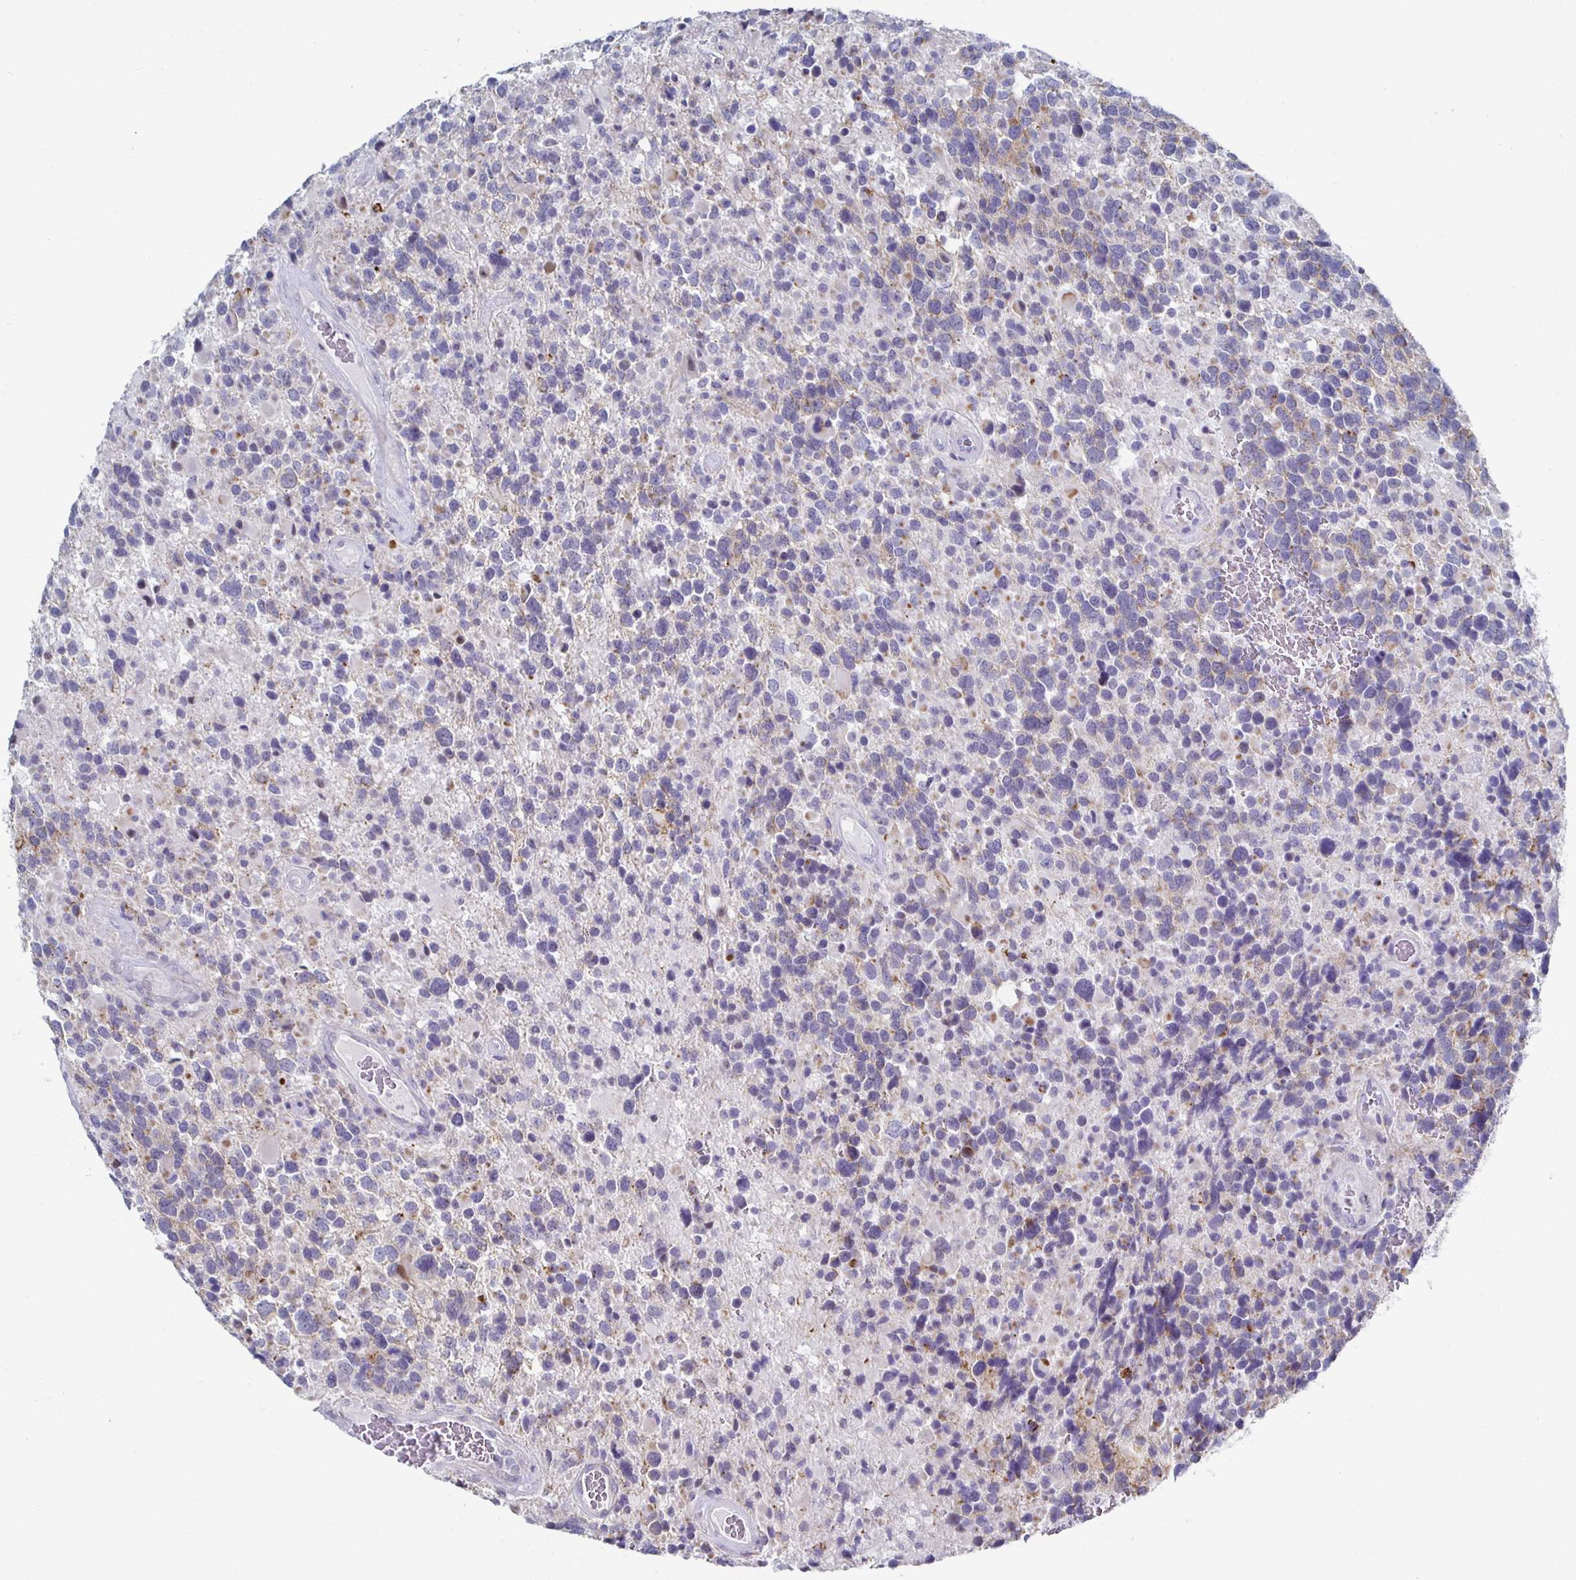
{"staining": {"intensity": "negative", "quantity": "none", "location": "none"}, "tissue": "glioma", "cell_type": "Tumor cells", "image_type": "cancer", "snomed": [{"axis": "morphology", "description": "Glioma, malignant, High grade"}, {"axis": "topography", "description": "Brain"}], "caption": "Tumor cells are negative for protein expression in human malignant glioma (high-grade).", "gene": "NOCT", "patient": {"sex": "female", "age": 40}}